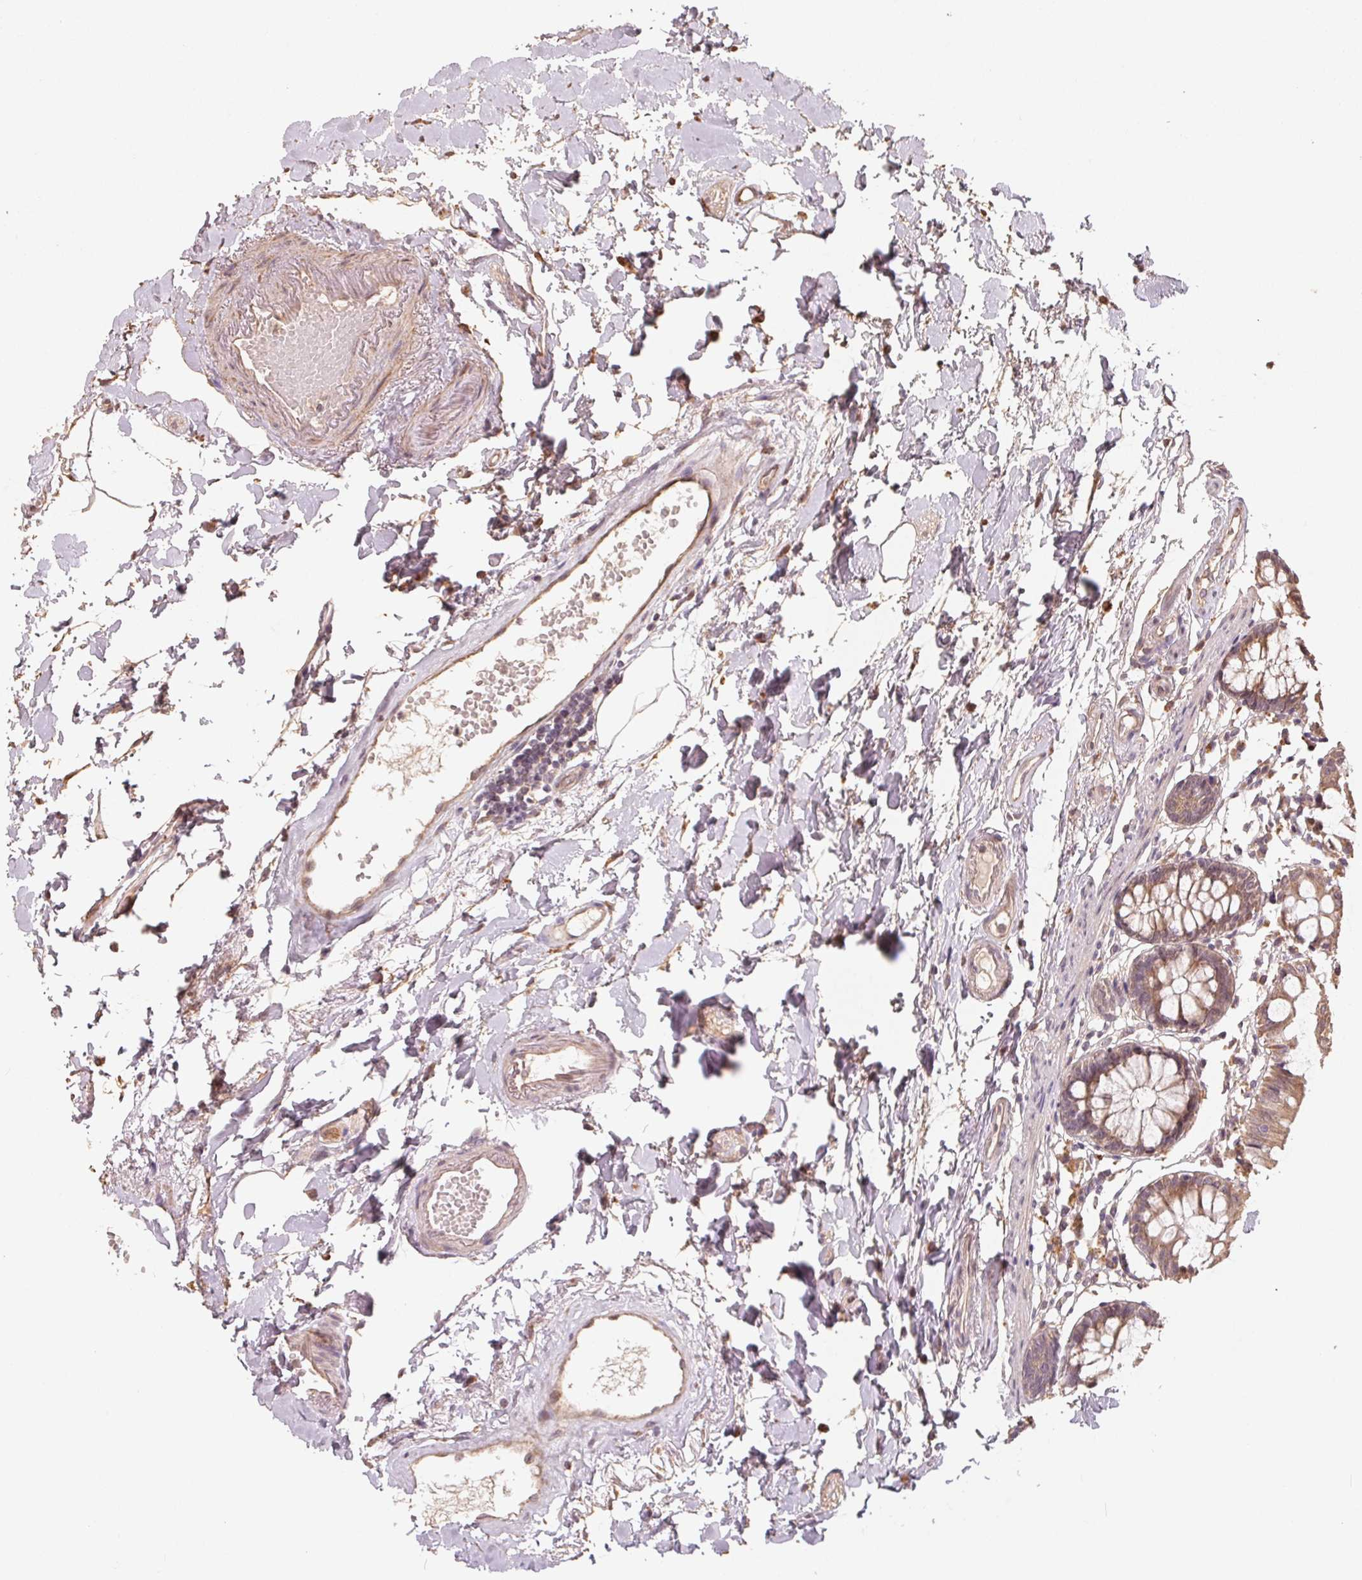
{"staining": {"intensity": "moderate", "quantity": ">75%", "location": "cytoplasmic/membranous"}, "tissue": "colon", "cell_type": "Endothelial cells", "image_type": "normal", "snomed": [{"axis": "morphology", "description": "Normal tissue, NOS"}, {"axis": "topography", "description": "Colon"}], "caption": "Brown immunohistochemical staining in benign human colon demonstrates moderate cytoplasmic/membranous positivity in approximately >75% of endothelial cells.", "gene": "WBP2", "patient": {"sex": "female", "age": 84}}